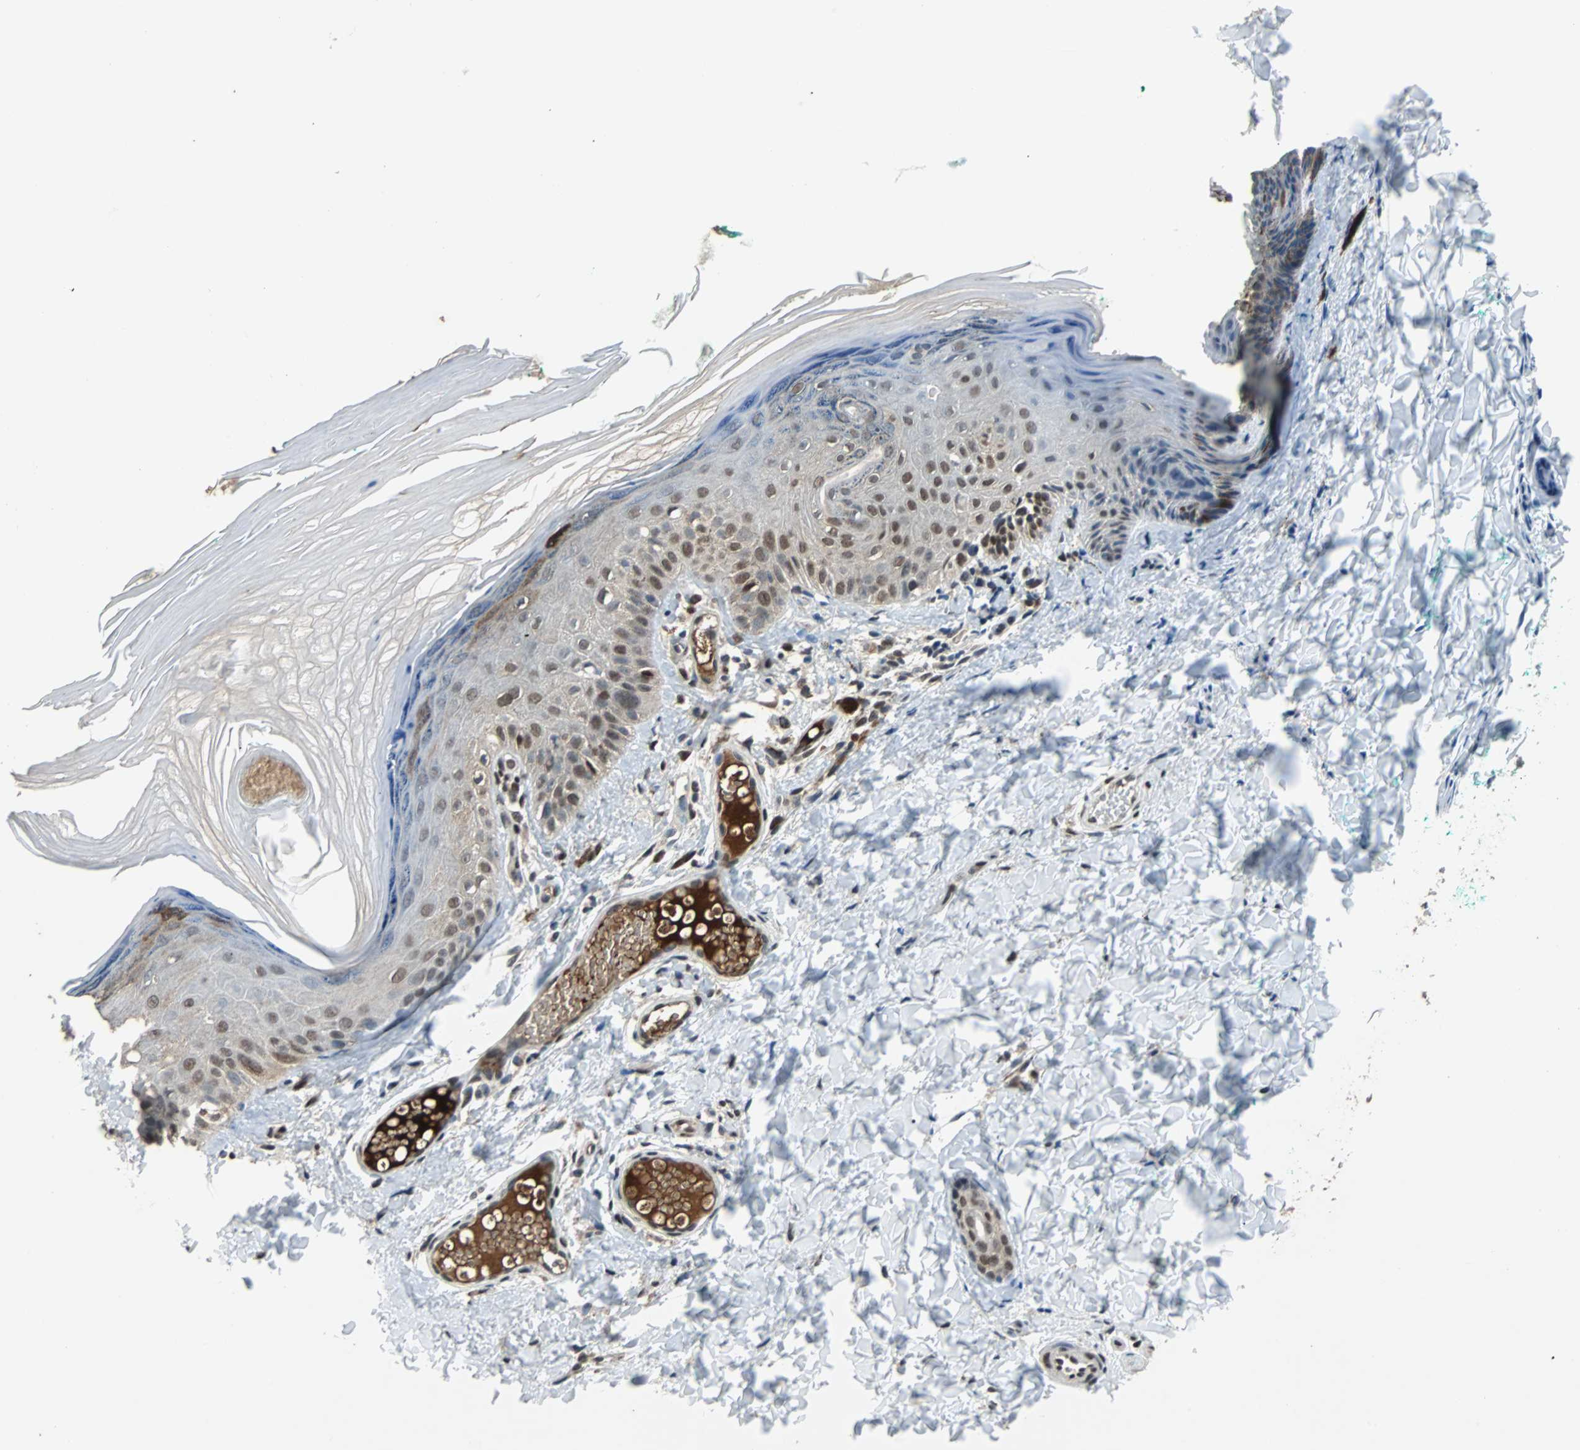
{"staining": {"intensity": "moderate", "quantity": ">75%", "location": "nuclear"}, "tissue": "skin", "cell_type": "Fibroblasts", "image_type": "normal", "snomed": [{"axis": "morphology", "description": "Normal tissue, NOS"}, {"axis": "topography", "description": "Skin"}], "caption": "This histopathology image reveals IHC staining of benign skin, with medium moderate nuclear staining in approximately >75% of fibroblasts.", "gene": "PHC1", "patient": {"sex": "male", "age": 26}}